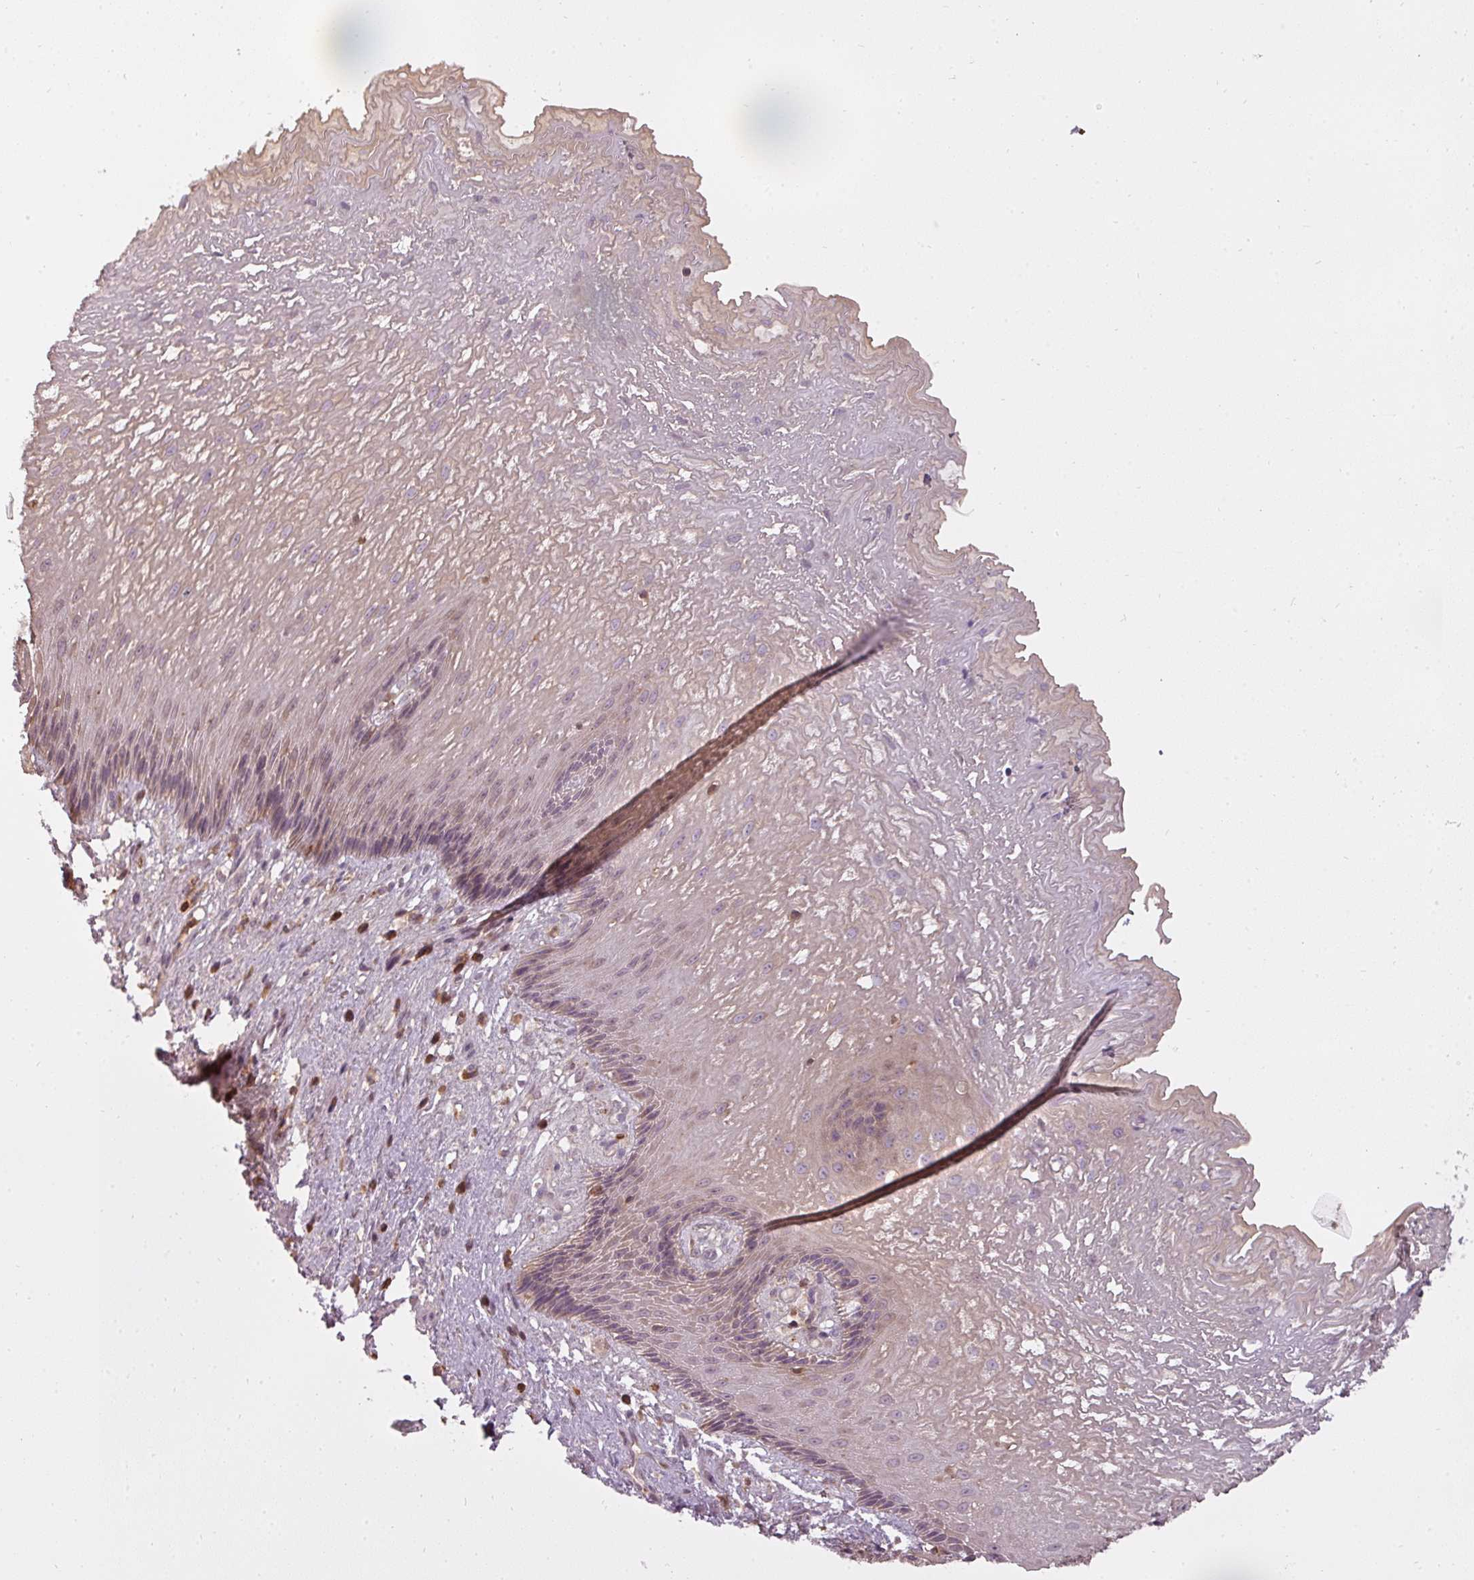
{"staining": {"intensity": "moderate", "quantity": "<25%", "location": "cytoplasmic/membranous,nuclear"}, "tissue": "esophagus", "cell_type": "Squamous epithelial cells", "image_type": "normal", "snomed": [{"axis": "morphology", "description": "Normal tissue, NOS"}, {"axis": "topography", "description": "Esophagus"}], "caption": "Immunohistochemistry (DAB (3,3'-diaminobenzidine)) staining of normal esophagus exhibits moderate cytoplasmic/membranous,nuclear protein staining in about <25% of squamous epithelial cells.", "gene": "STK4", "patient": {"sex": "male", "age": 60}}